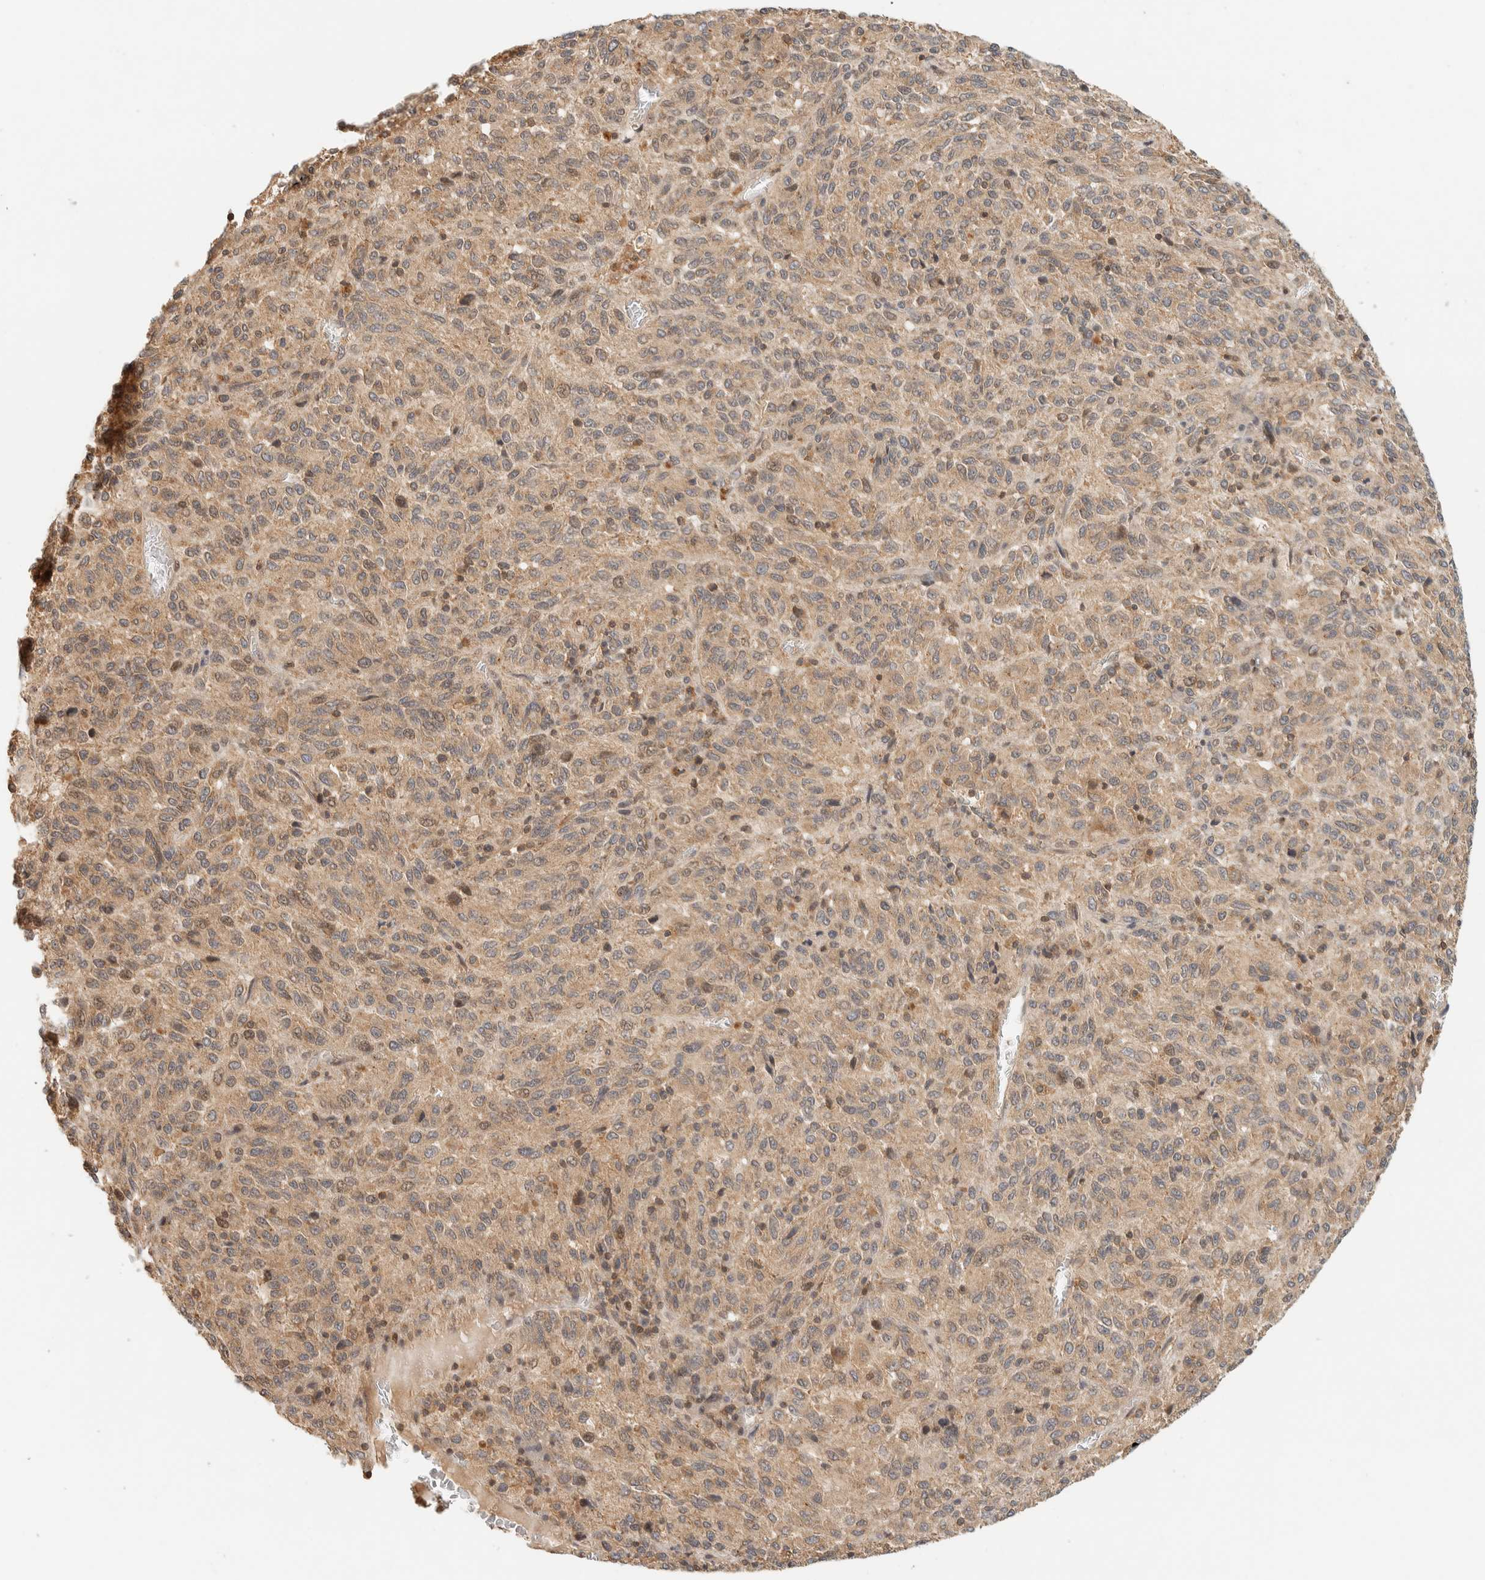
{"staining": {"intensity": "weak", "quantity": ">75%", "location": "cytoplasmic/membranous"}, "tissue": "melanoma", "cell_type": "Tumor cells", "image_type": "cancer", "snomed": [{"axis": "morphology", "description": "Malignant melanoma, Metastatic site"}, {"axis": "topography", "description": "Lung"}], "caption": "Immunohistochemical staining of human malignant melanoma (metastatic site) displays low levels of weak cytoplasmic/membranous positivity in approximately >75% of tumor cells. The protein of interest is shown in brown color, while the nuclei are stained blue.", "gene": "ARFGEF1", "patient": {"sex": "male", "age": 64}}